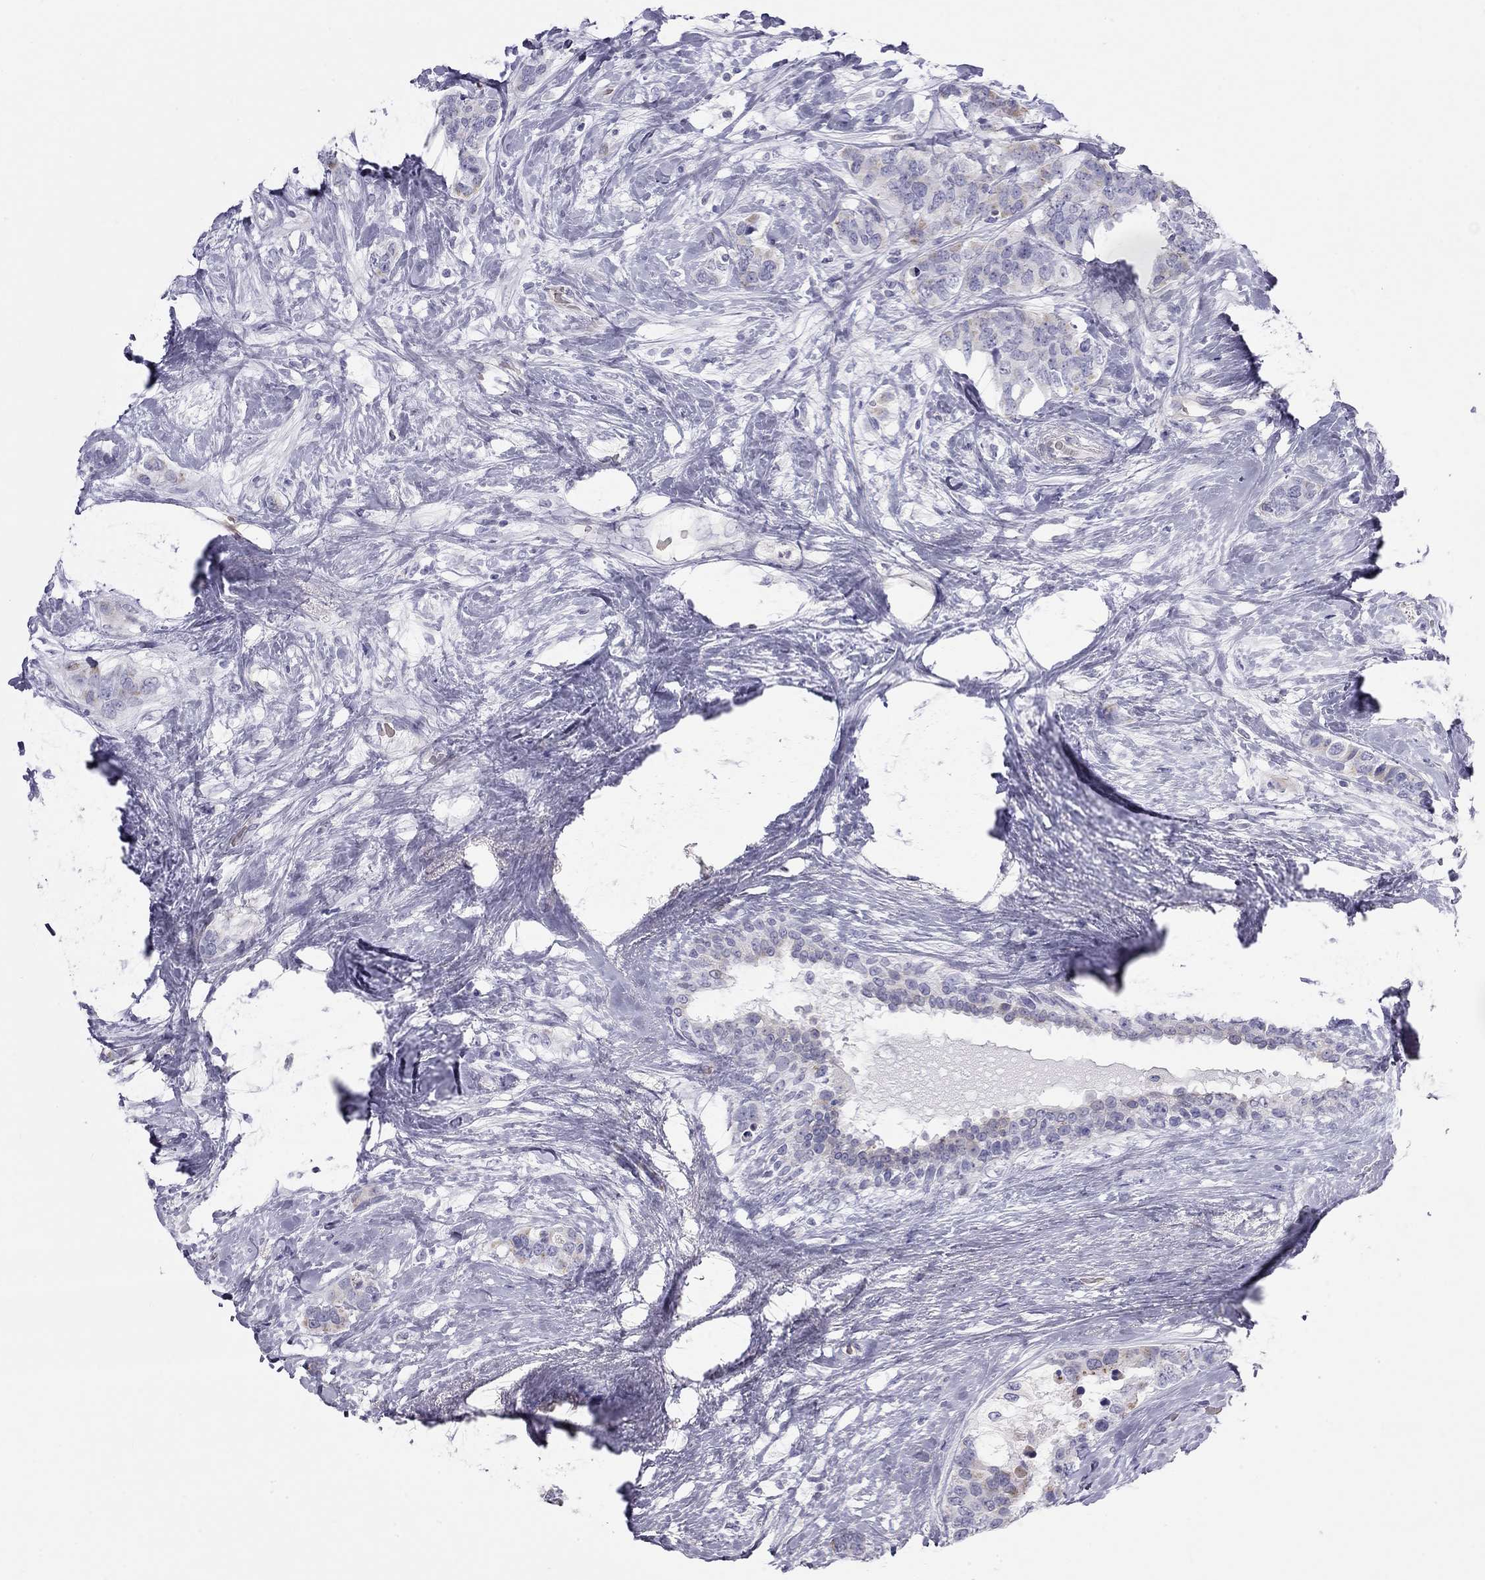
{"staining": {"intensity": "weak", "quantity": "<25%", "location": "cytoplasmic/membranous"}, "tissue": "breast cancer", "cell_type": "Tumor cells", "image_type": "cancer", "snomed": [{"axis": "morphology", "description": "Lobular carcinoma"}, {"axis": "topography", "description": "Breast"}], "caption": "The immunohistochemistry (IHC) micrograph has no significant staining in tumor cells of breast cancer tissue.", "gene": "TDRD6", "patient": {"sex": "female", "age": 59}}